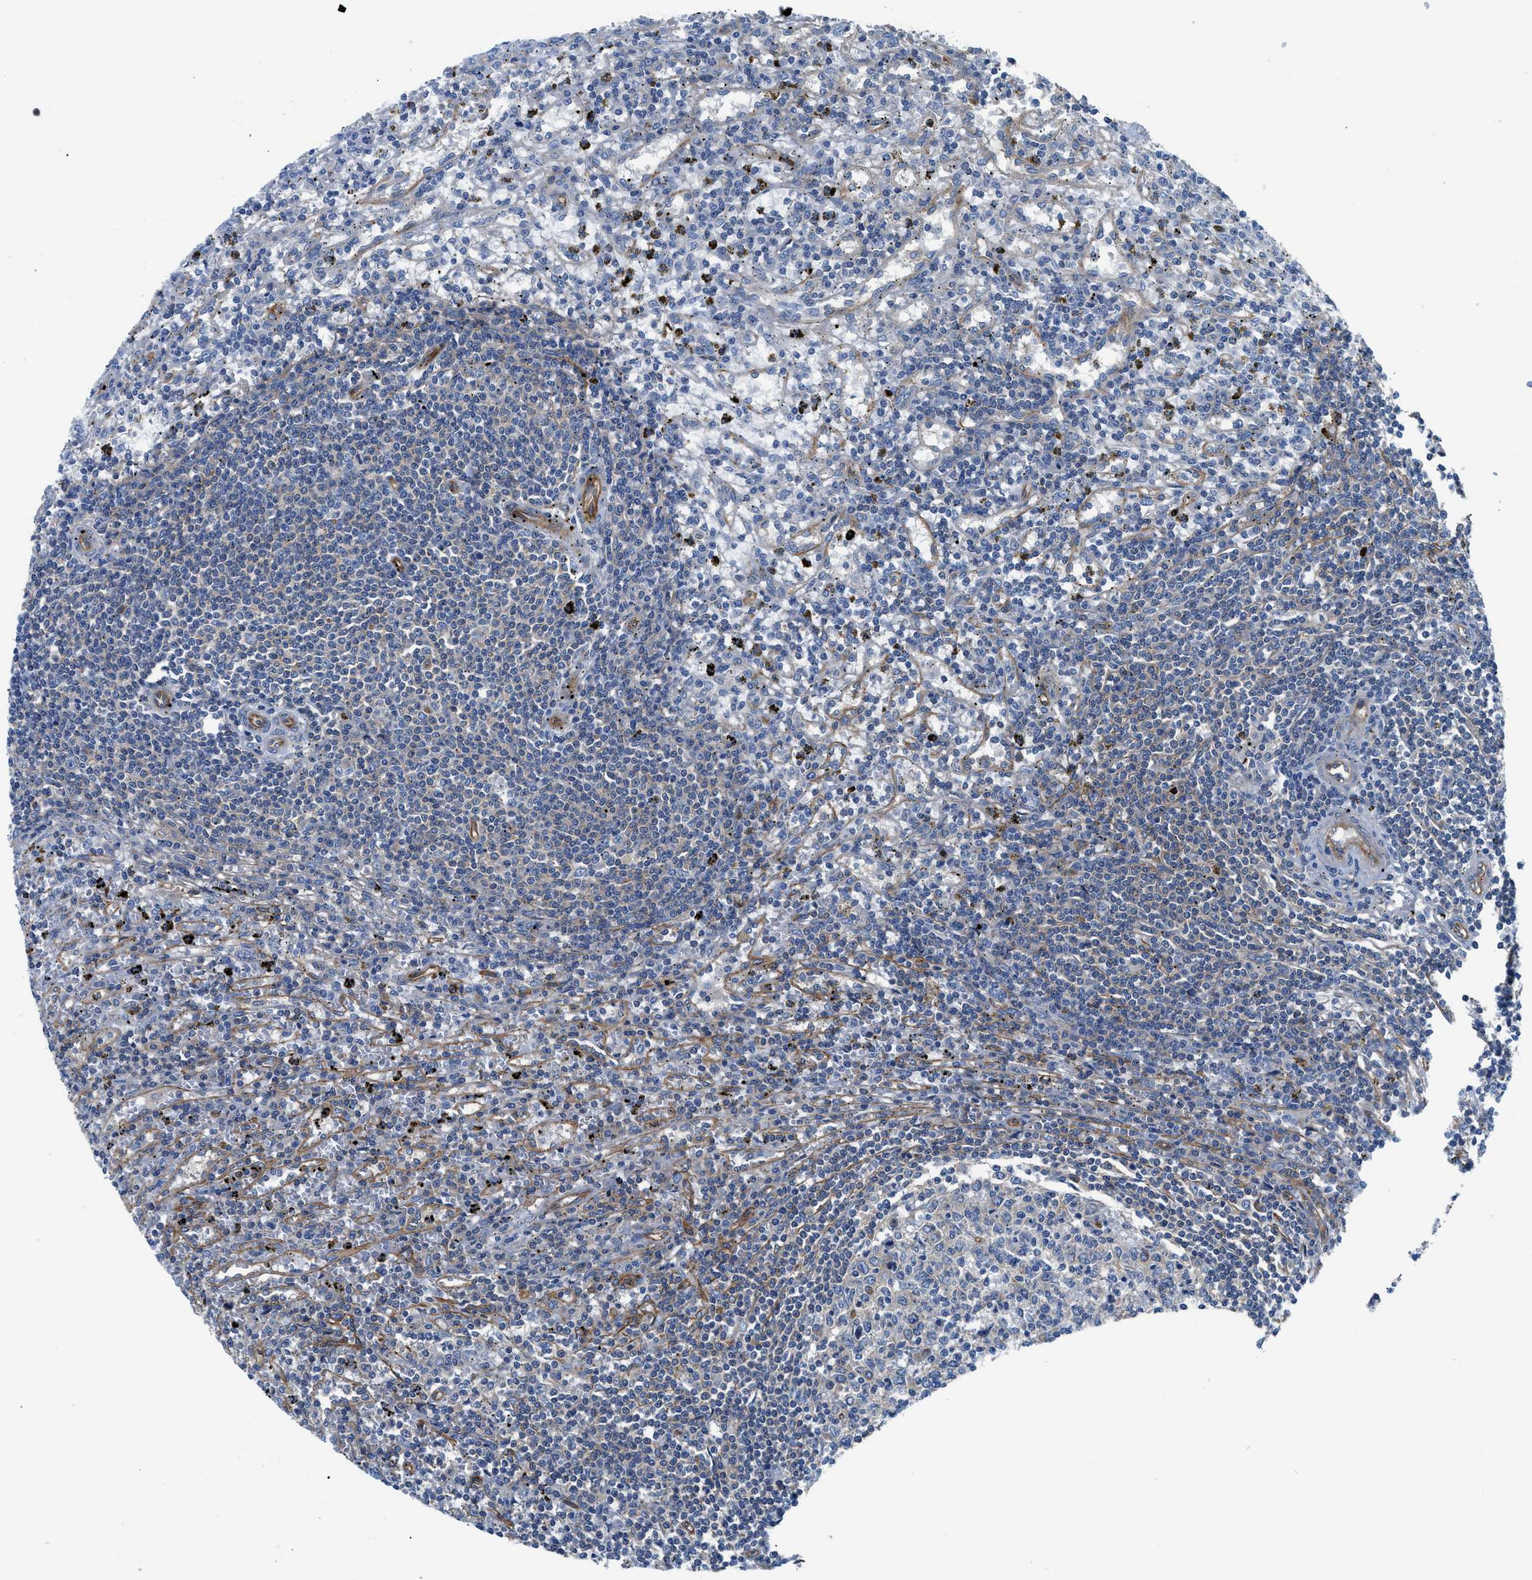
{"staining": {"intensity": "negative", "quantity": "none", "location": "none"}, "tissue": "lymphoma", "cell_type": "Tumor cells", "image_type": "cancer", "snomed": [{"axis": "morphology", "description": "Malignant lymphoma, non-Hodgkin's type, Low grade"}, {"axis": "topography", "description": "Spleen"}], "caption": "High magnification brightfield microscopy of lymphoma stained with DAB (3,3'-diaminobenzidine) (brown) and counterstained with hematoxylin (blue): tumor cells show no significant staining.", "gene": "TRIP4", "patient": {"sex": "male", "age": 76}}